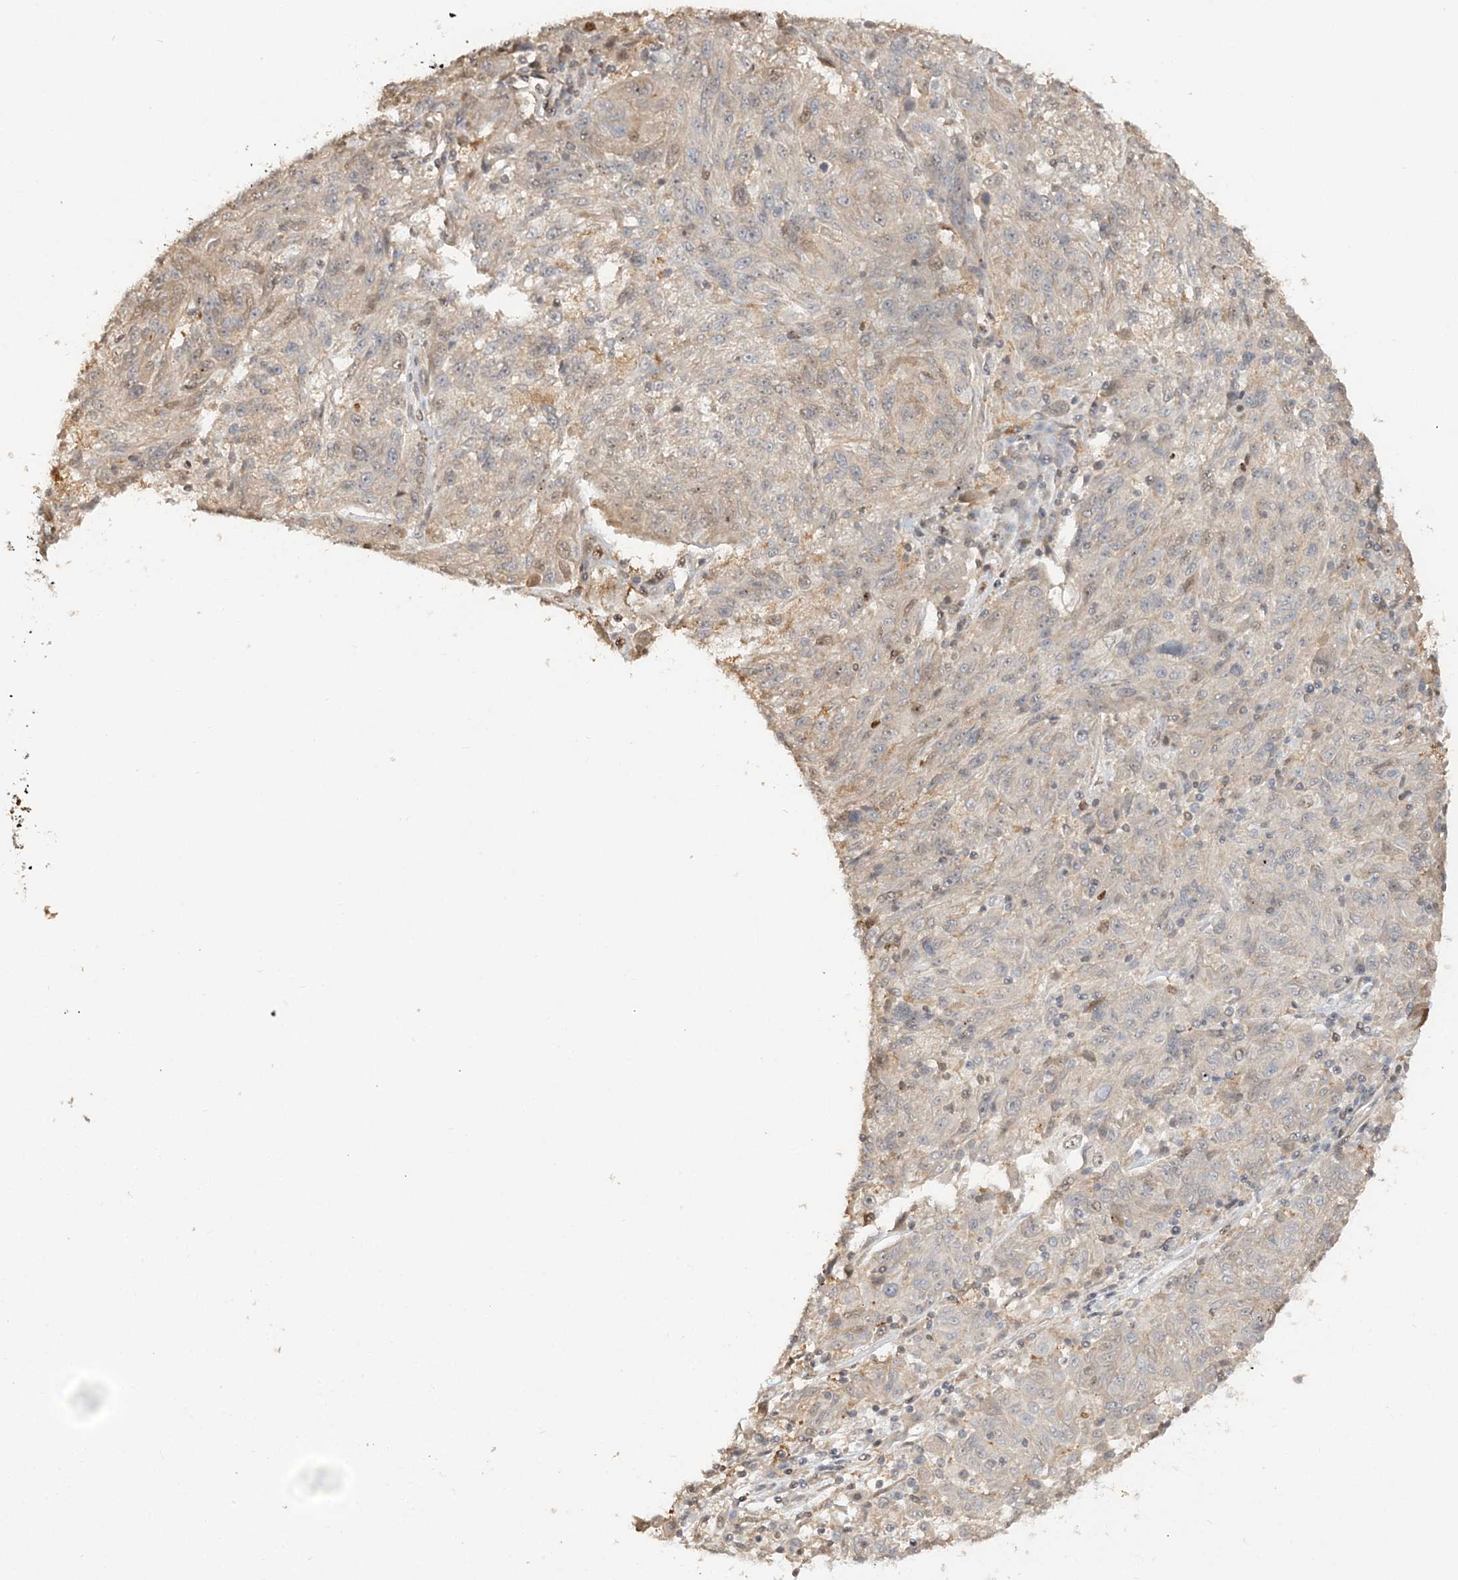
{"staining": {"intensity": "weak", "quantity": "<25%", "location": "cytoplasmic/membranous"}, "tissue": "melanoma", "cell_type": "Tumor cells", "image_type": "cancer", "snomed": [{"axis": "morphology", "description": "Malignant melanoma, NOS"}, {"axis": "topography", "description": "Skin"}], "caption": "Tumor cells are negative for protein expression in human malignant melanoma.", "gene": "SUMO2", "patient": {"sex": "male", "age": 53}}